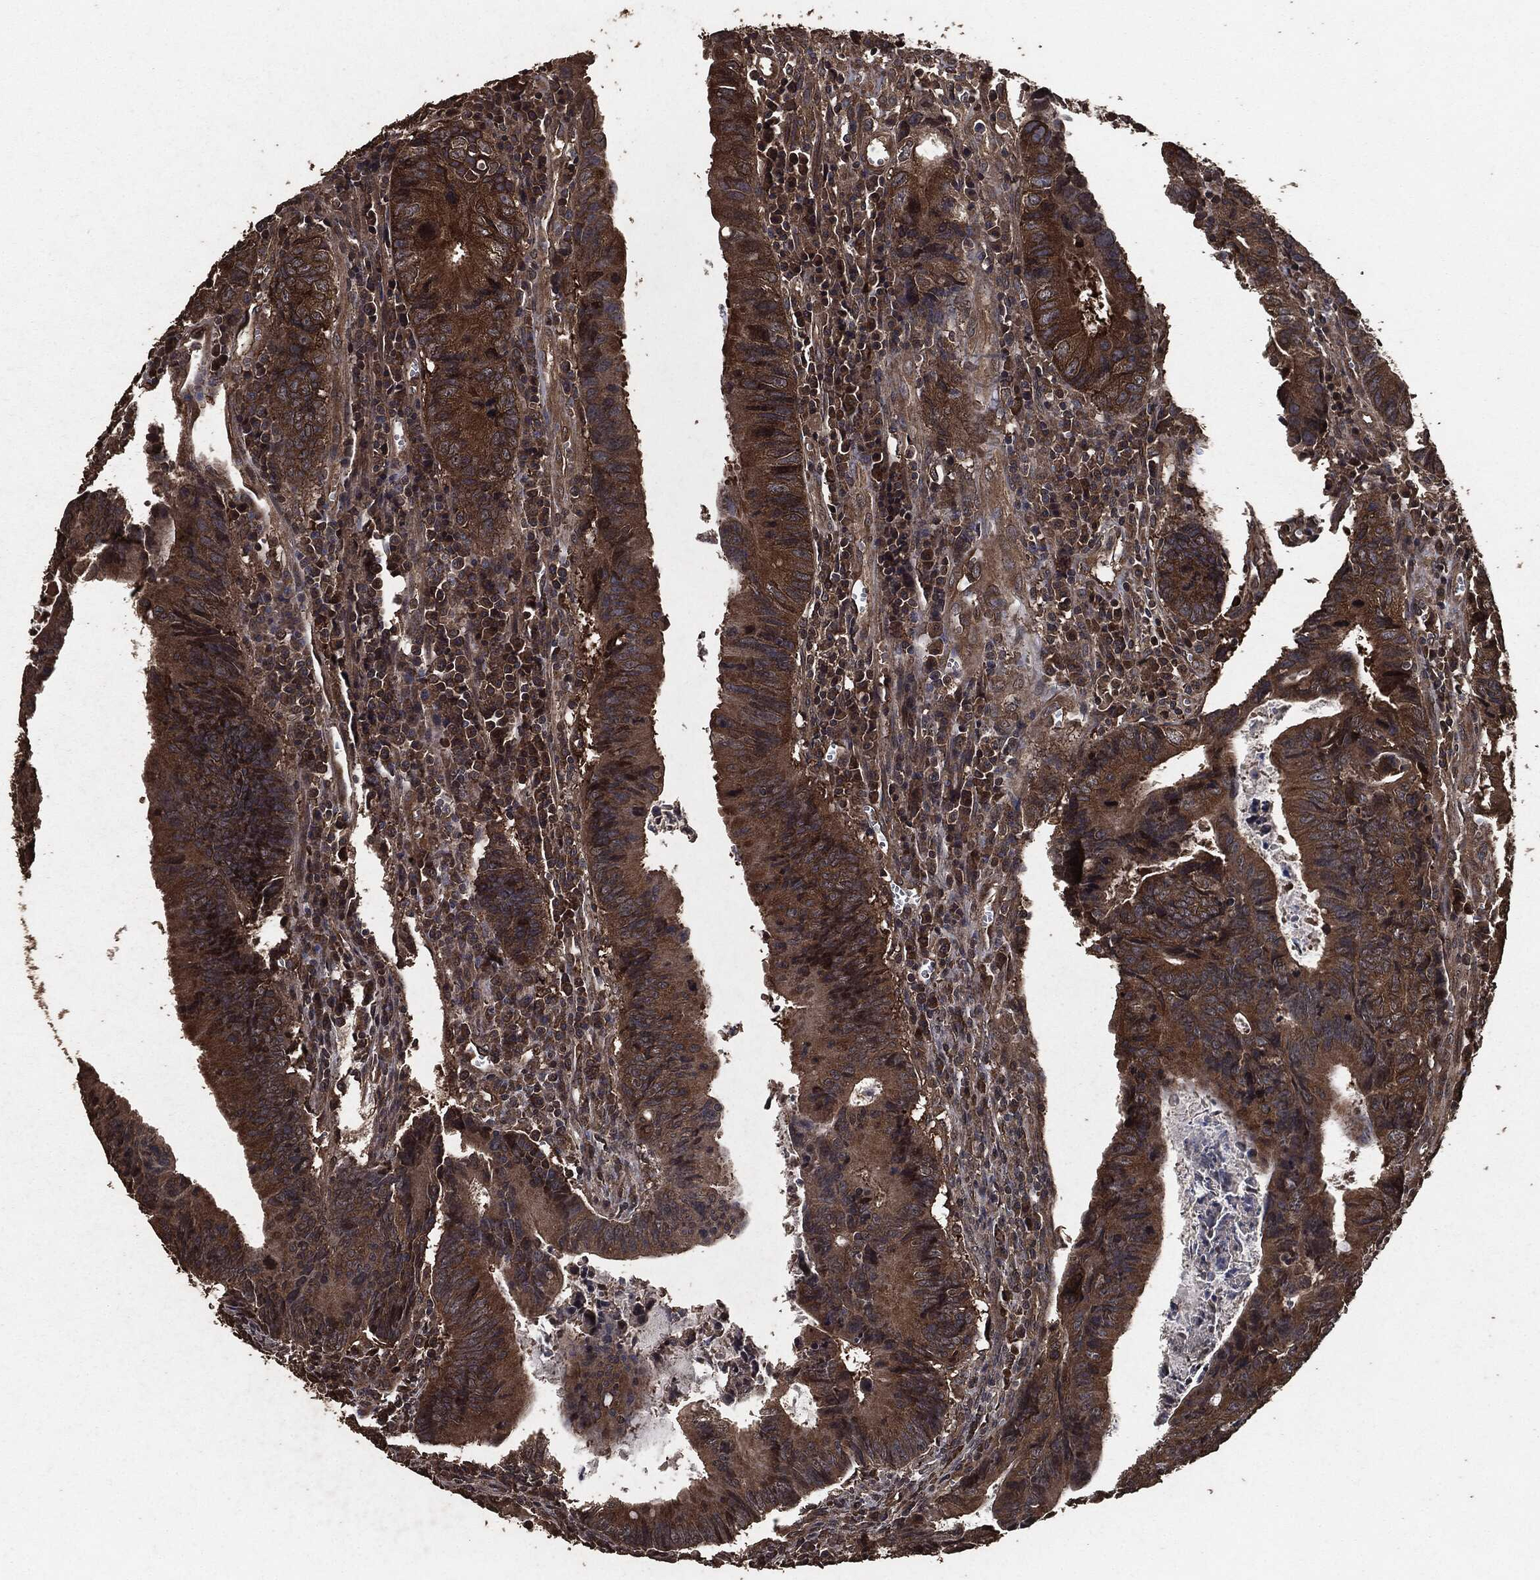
{"staining": {"intensity": "moderate", "quantity": ">75%", "location": "cytoplasmic/membranous"}, "tissue": "colorectal cancer", "cell_type": "Tumor cells", "image_type": "cancer", "snomed": [{"axis": "morphology", "description": "Adenocarcinoma, NOS"}, {"axis": "topography", "description": "Colon"}], "caption": "Colorectal adenocarcinoma tissue shows moderate cytoplasmic/membranous staining in about >75% of tumor cells, visualized by immunohistochemistry.", "gene": "AKT1S1", "patient": {"sex": "female", "age": 87}}